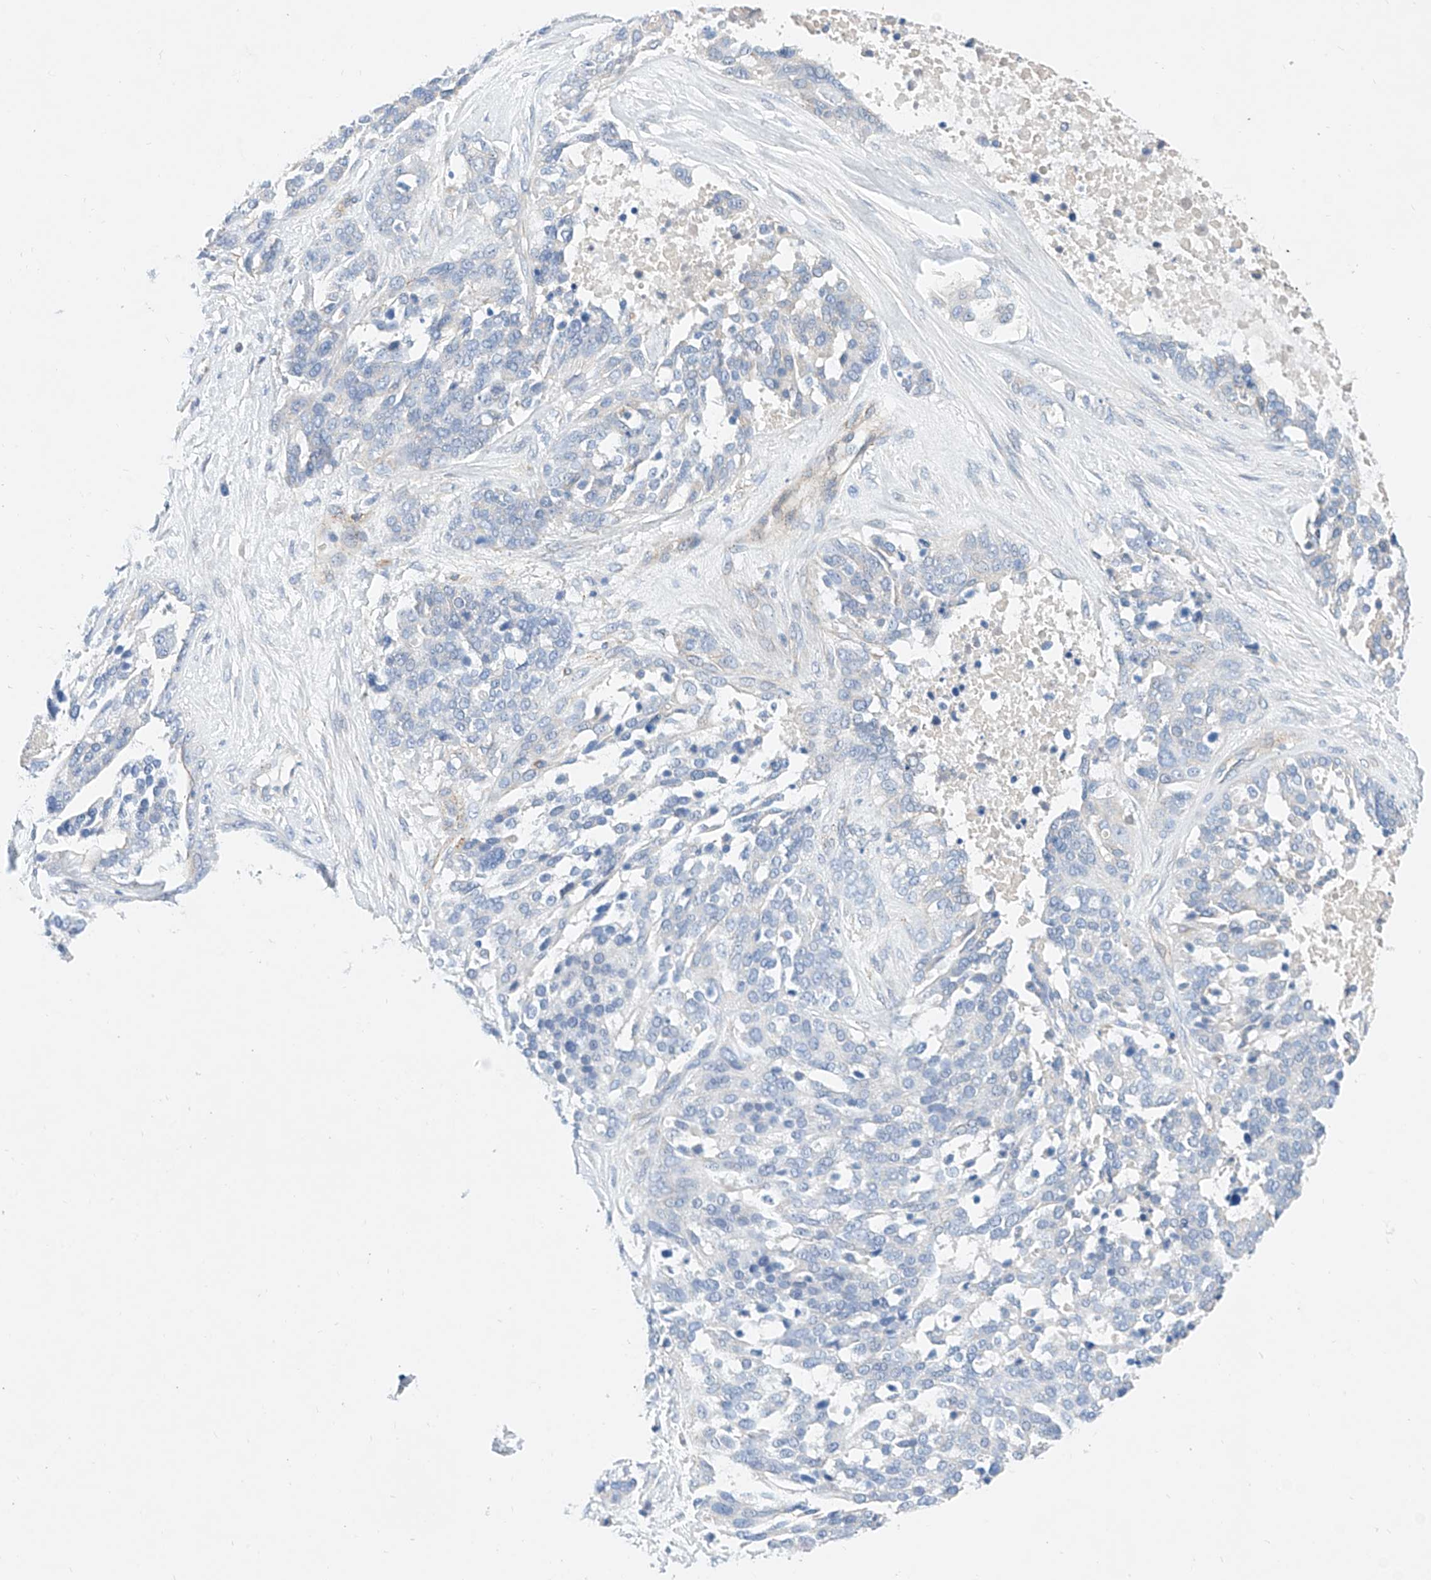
{"staining": {"intensity": "negative", "quantity": "none", "location": "none"}, "tissue": "ovarian cancer", "cell_type": "Tumor cells", "image_type": "cancer", "snomed": [{"axis": "morphology", "description": "Cystadenocarcinoma, serous, NOS"}, {"axis": "topography", "description": "Ovary"}], "caption": "An image of ovarian serous cystadenocarcinoma stained for a protein displays no brown staining in tumor cells. (DAB (3,3'-diaminobenzidine) IHC, high magnification).", "gene": "SBSPON", "patient": {"sex": "female", "age": 44}}